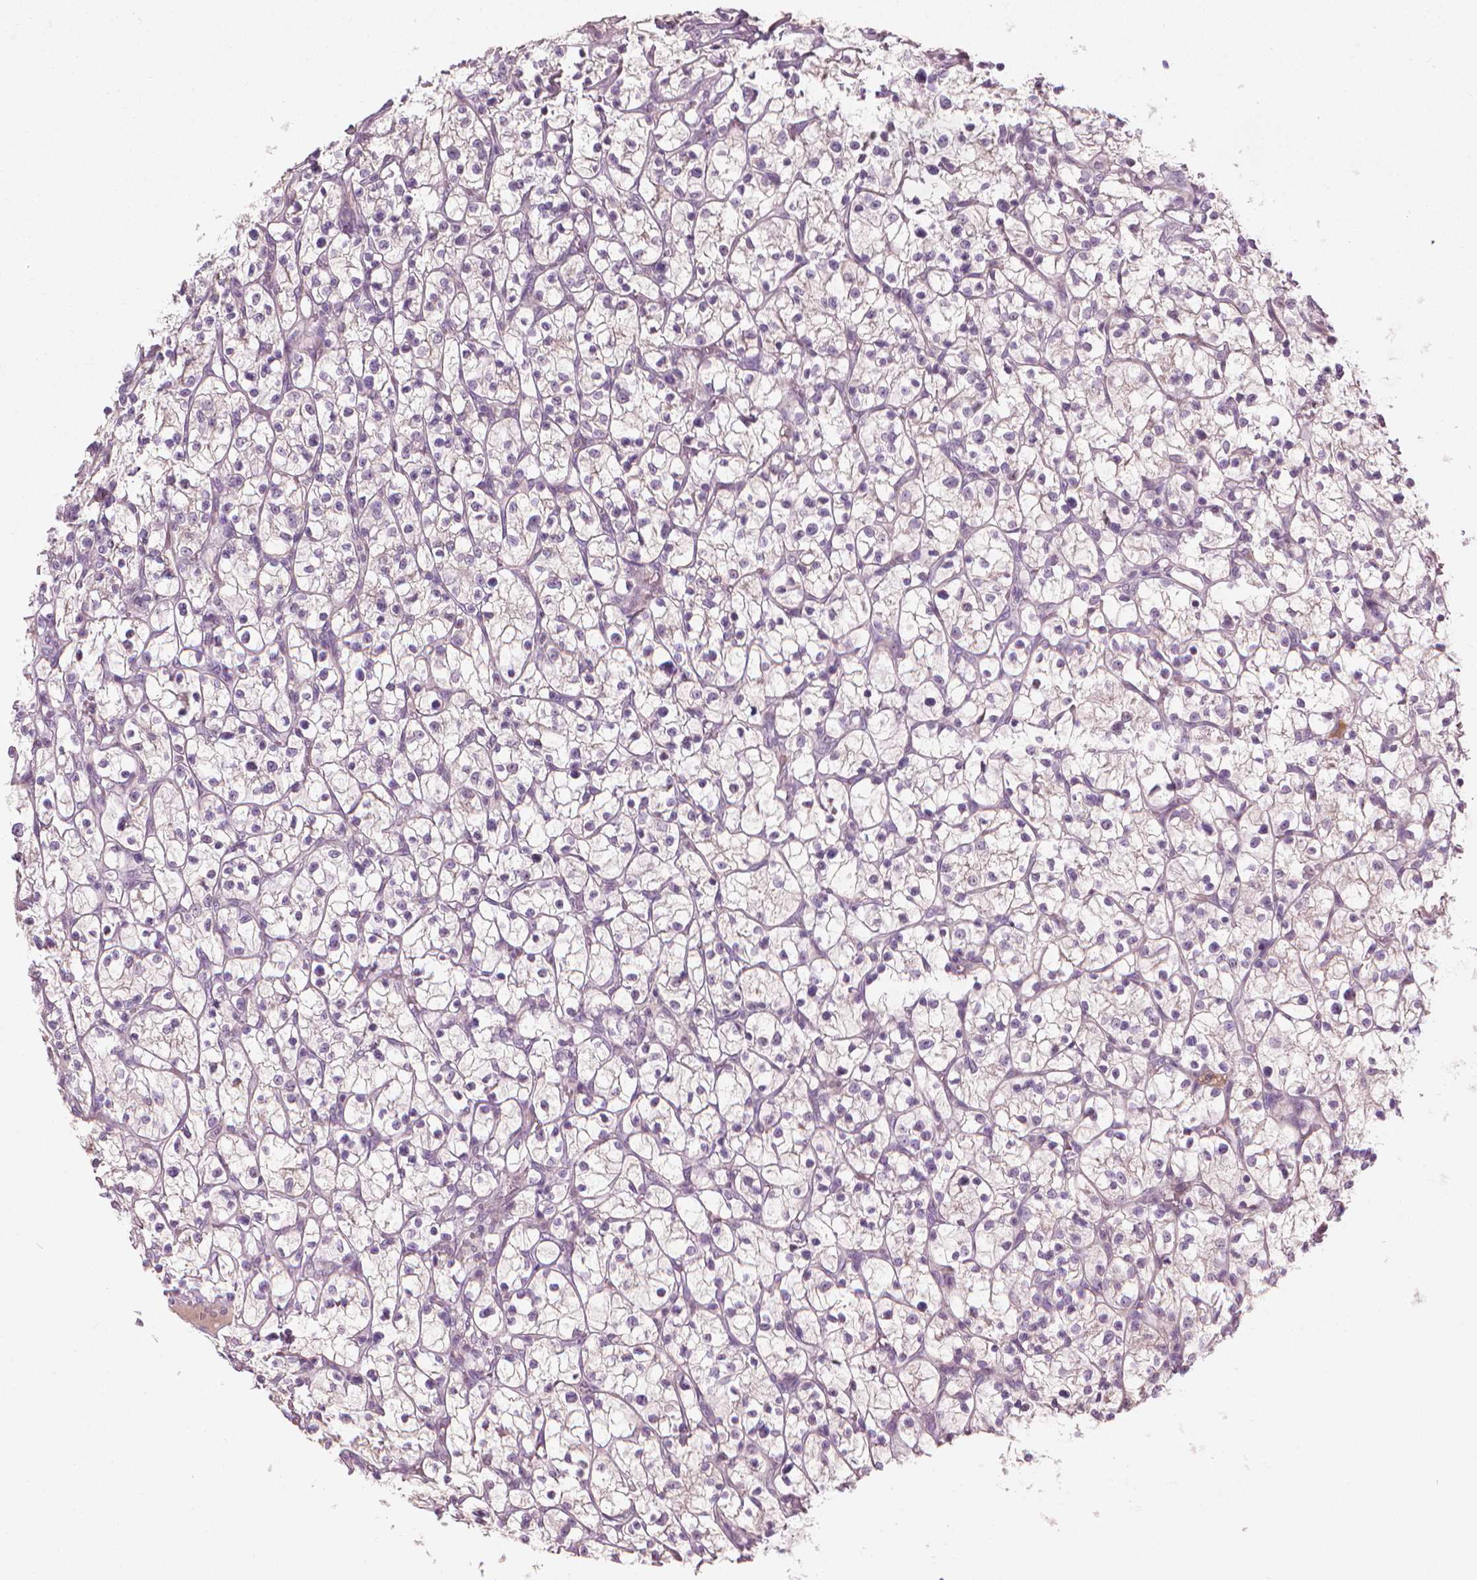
{"staining": {"intensity": "negative", "quantity": "none", "location": "none"}, "tissue": "renal cancer", "cell_type": "Tumor cells", "image_type": "cancer", "snomed": [{"axis": "morphology", "description": "Adenocarcinoma, NOS"}, {"axis": "topography", "description": "Kidney"}], "caption": "An image of adenocarcinoma (renal) stained for a protein reveals no brown staining in tumor cells.", "gene": "SAXO2", "patient": {"sex": "female", "age": 64}}